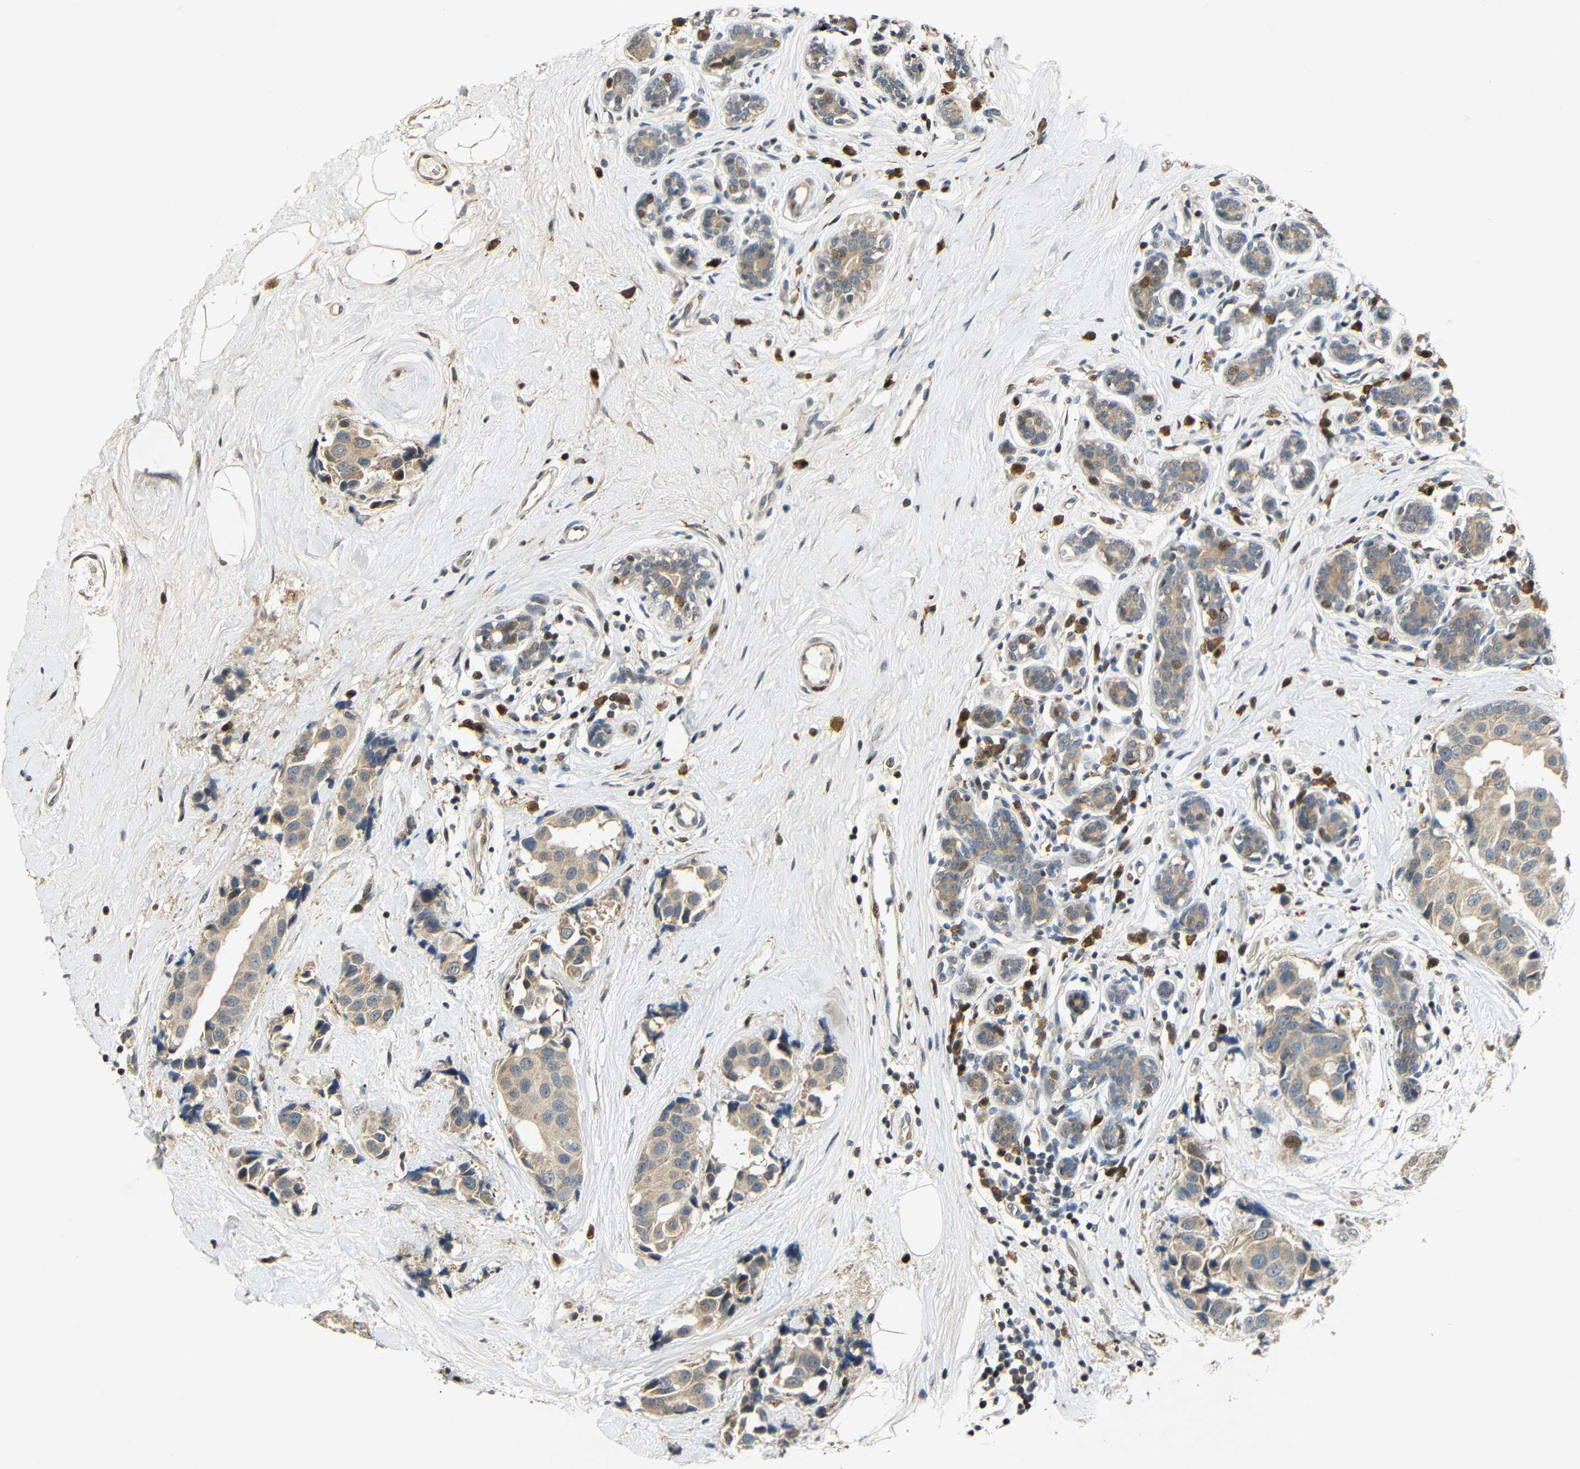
{"staining": {"intensity": "moderate", "quantity": ">75%", "location": "cytoplasmic/membranous"}, "tissue": "breast cancer", "cell_type": "Tumor cells", "image_type": "cancer", "snomed": [{"axis": "morphology", "description": "Normal tissue, NOS"}, {"axis": "morphology", "description": "Duct carcinoma"}, {"axis": "topography", "description": "Breast"}], "caption": "Immunohistochemistry histopathology image of neoplastic tissue: breast intraductal carcinoma stained using immunohistochemistry shows medium levels of moderate protein expression localized specifically in the cytoplasmic/membranous of tumor cells, appearing as a cytoplasmic/membranous brown color.", "gene": "KAZALD1", "patient": {"sex": "female", "age": 39}}